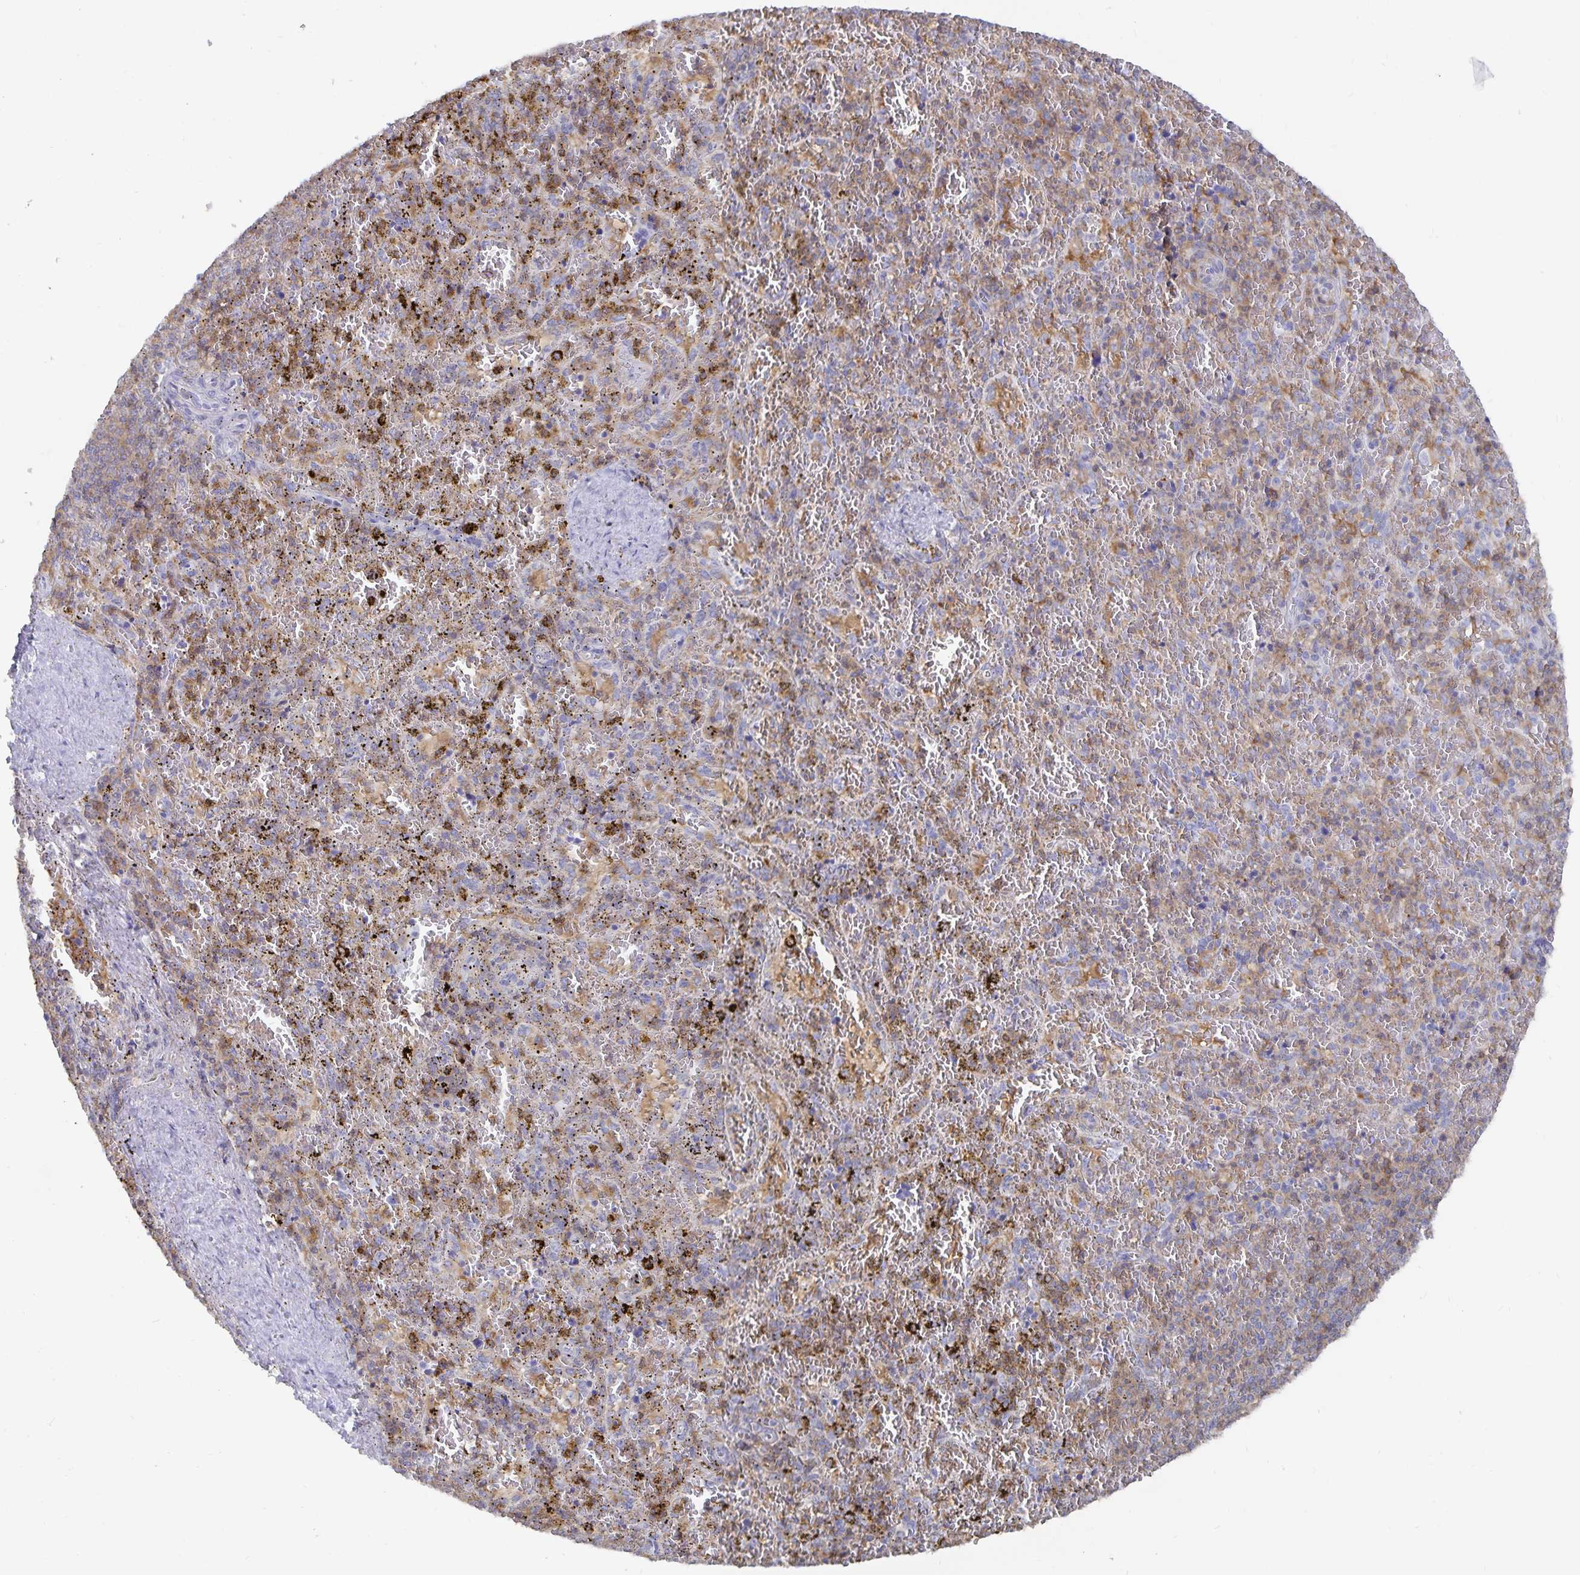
{"staining": {"intensity": "weak", "quantity": "25%-75%", "location": "cytoplasmic/membranous"}, "tissue": "spleen", "cell_type": "Cells in red pulp", "image_type": "normal", "snomed": [{"axis": "morphology", "description": "Normal tissue, NOS"}, {"axis": "topography", "description": "Spleen"}], "caption": "This photomicrograph exhibits immunohistochemistry staining of benign human spleen, with low weak cytoplasmic/membranous positivity in about 25%-75% of cells in red pulp.", "gene": "PIK3CD", "patient": {"sex": "female", "age": 50}}